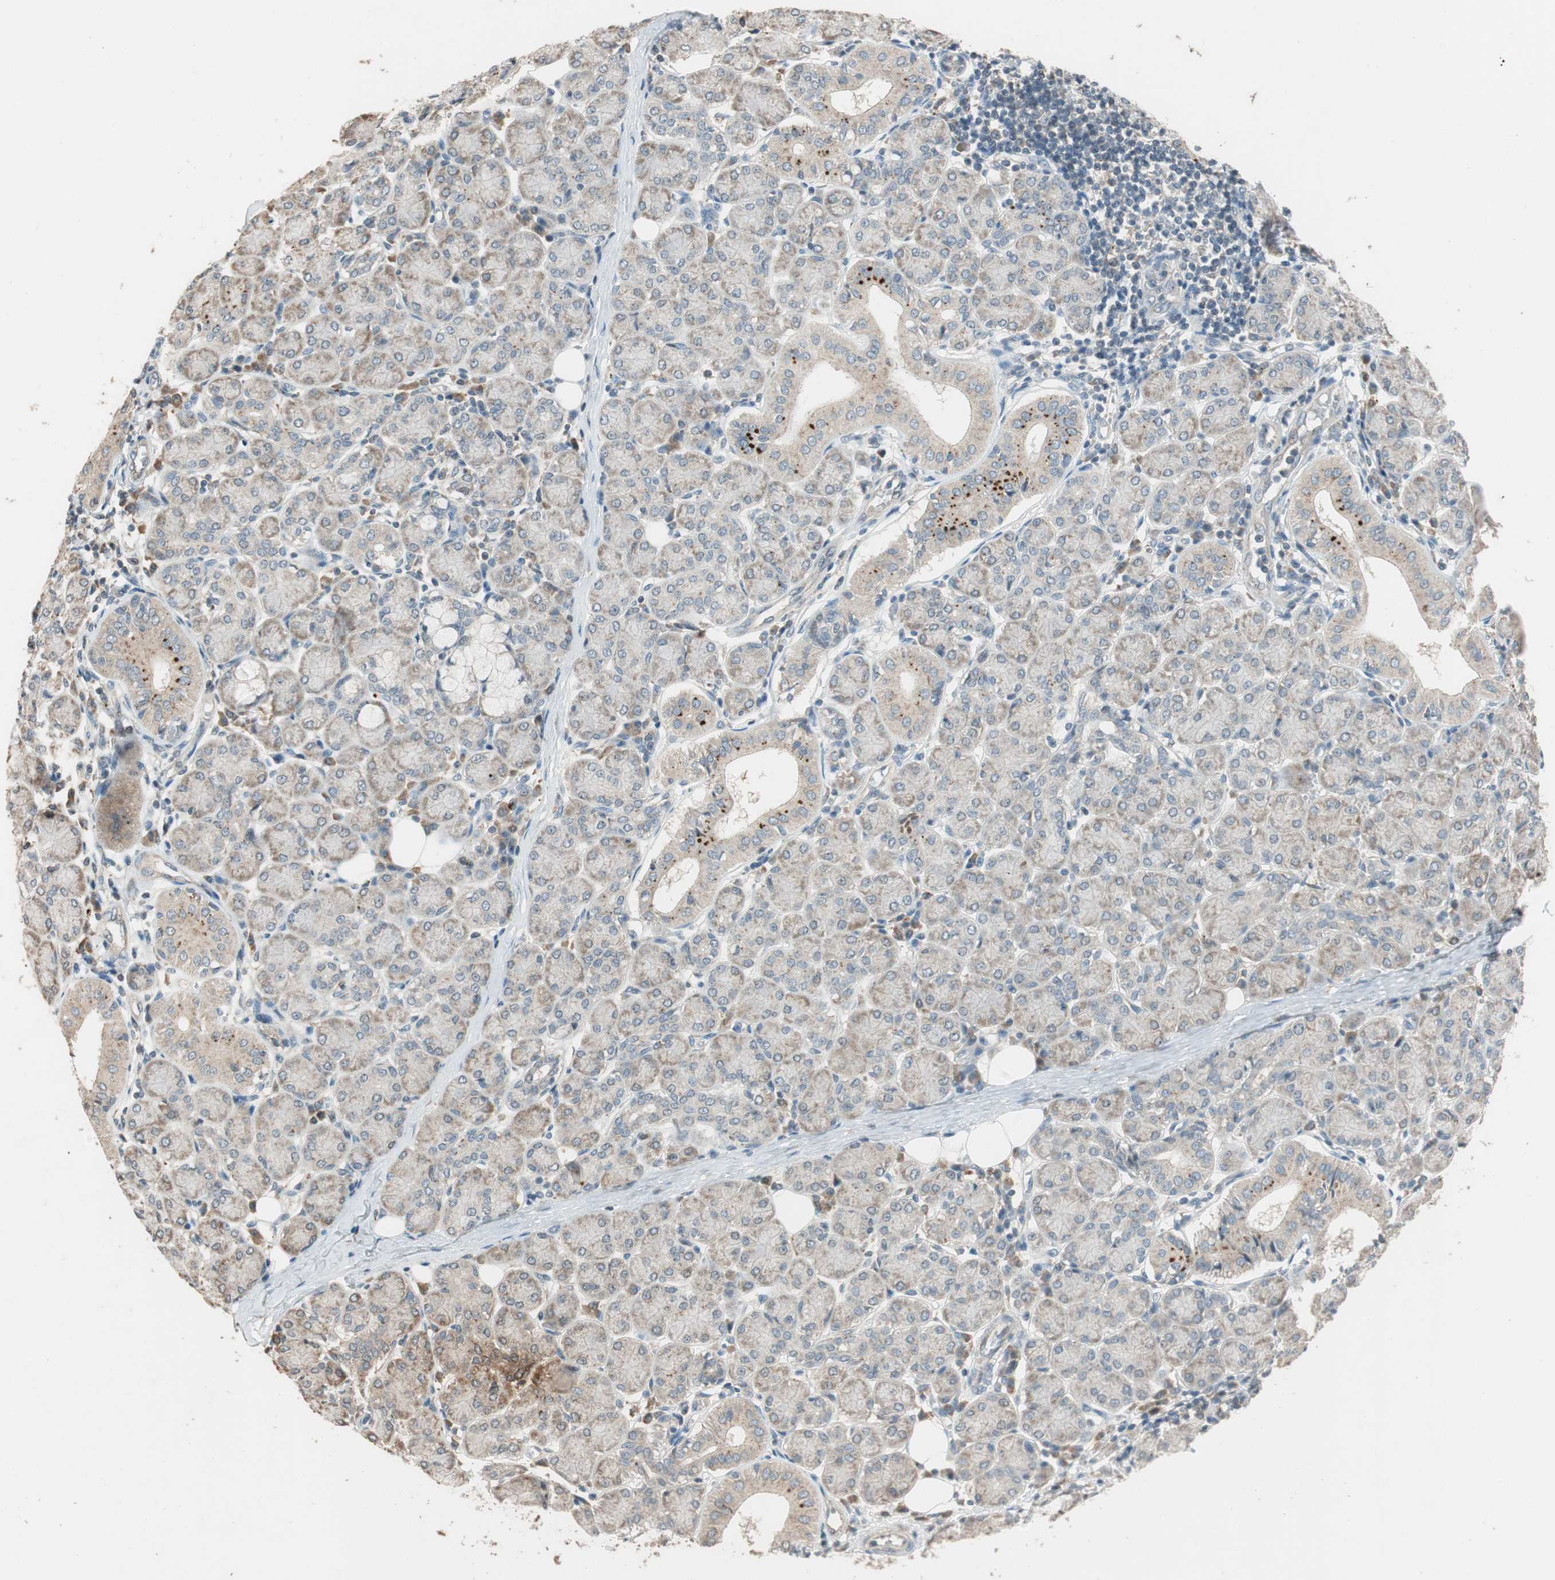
{"staining": {"intensity": "weak", "quantity": ">75%", "location": "cytoplasmic/membranous"}, "tissue": "salivary gland", "cell_type": "Glandular cells", "image_type": "normal", "snomed": [{"axis": "morphology", "description": "Normal tissue, NOS"}, {"axis": "morphology", "description": "Inflammation, NOS"}, {"axis": "topography", "description": "Lymph node"}, {"axis": "topography", "description": "Salivary gland"}], "caption": "Immunohistochemistry micrograph of unremarkable salivary gland stained for a protein (brown), which reveals low levels of weak cytoplasmic/membranous positivity in about >75% of glandular cells.", "gene": "GLB1", "patient": {"sex": "male", "age": 3}}